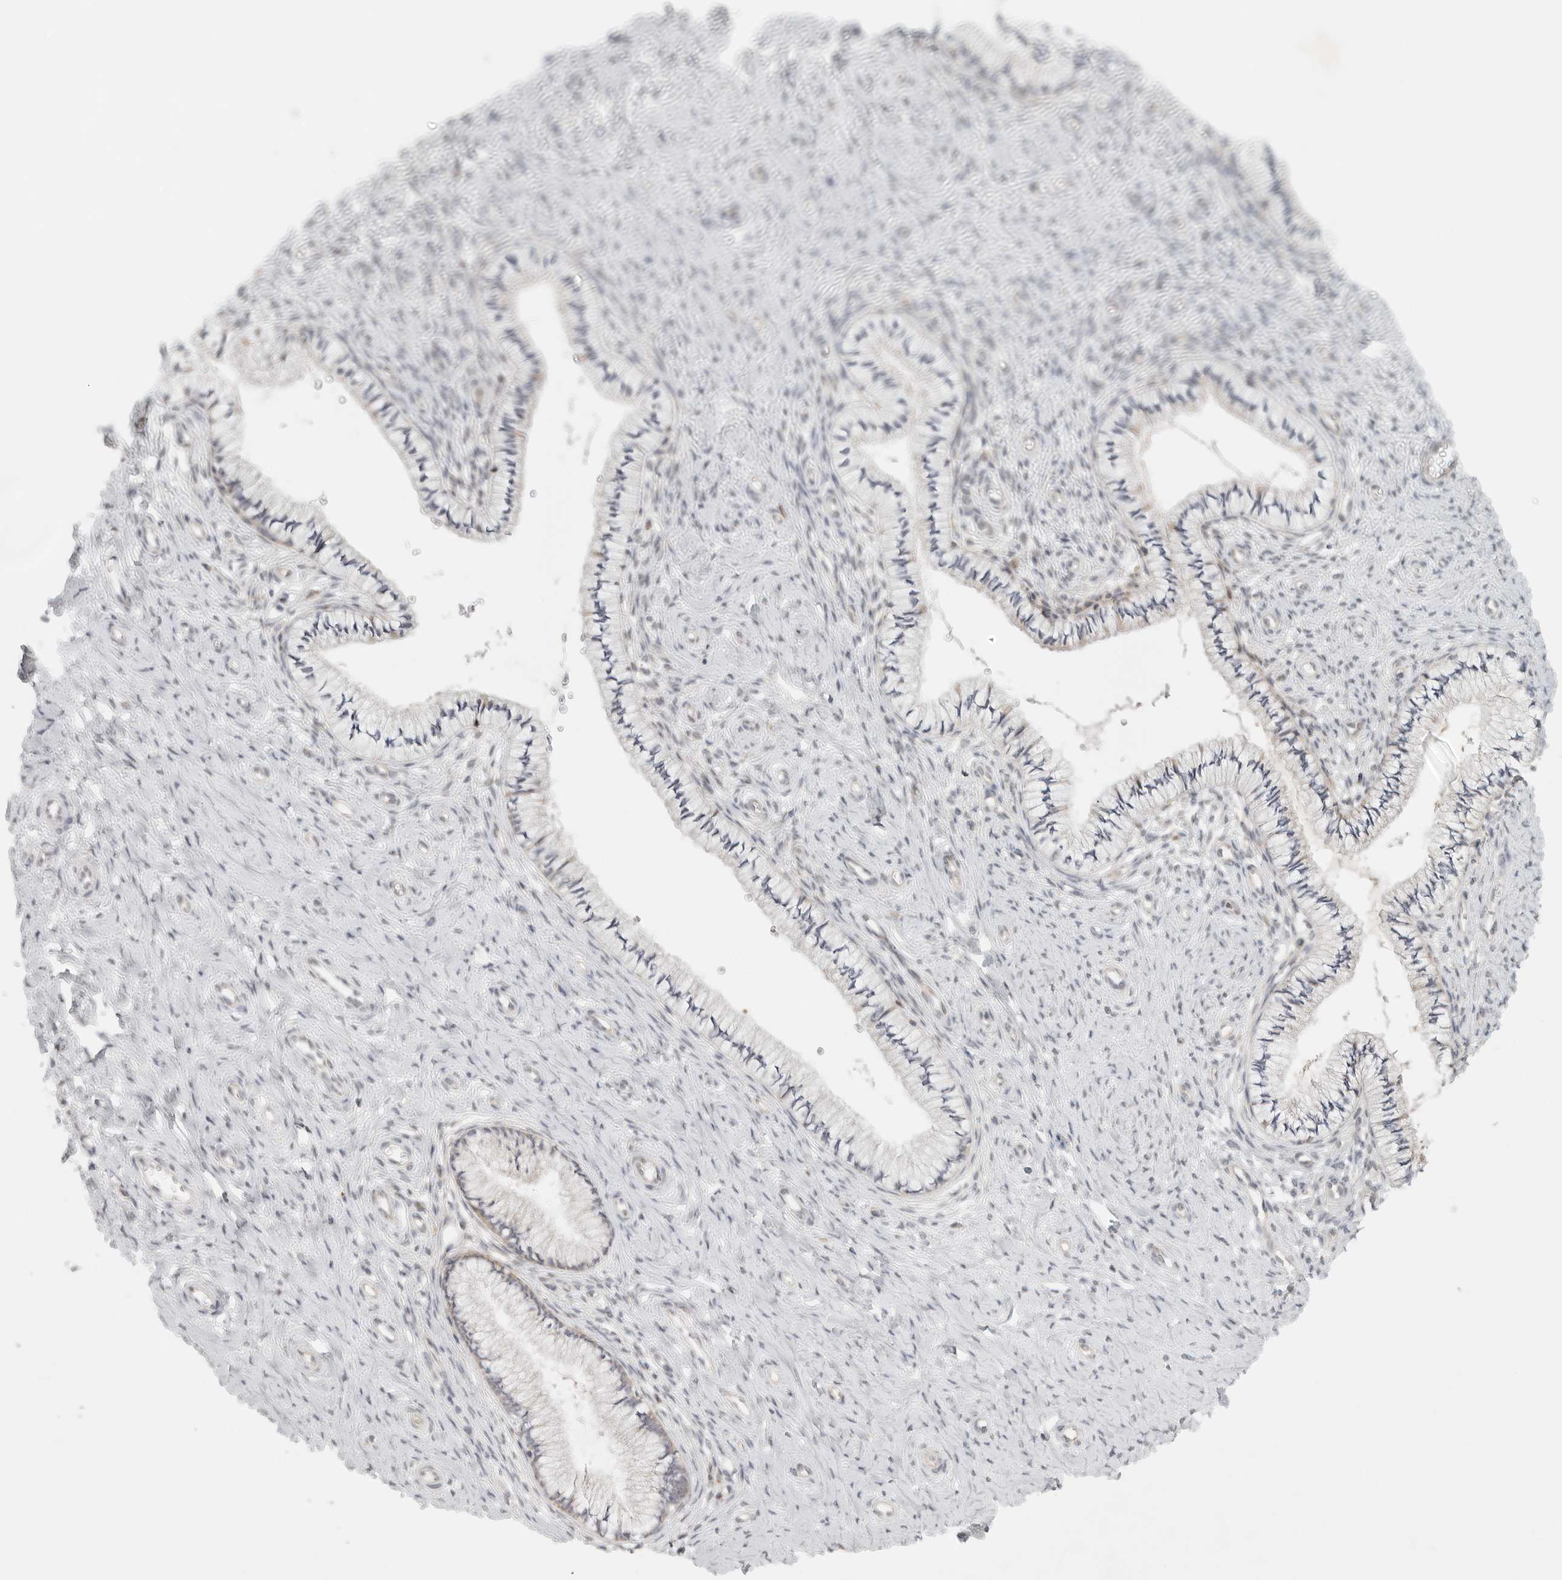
{"staining": {"intensity": "negative", "quantity": "none", "location": "none"}, "tissue": "cervix", "cell_type": "Glandular cells", "image_type": "normal", "snomed": [{"axis": "morphology", "description": "Normal tissue, NOS"}, {"axis": "topography", "description": "Cervix"}], "caption": "High power microscopy photomicrograph of an IHC image of unremarkable cervix, revealing no significant positivity in glandular cells.", "gene": "HDAC6", "patient": {"sex": "female", "age": 36}}